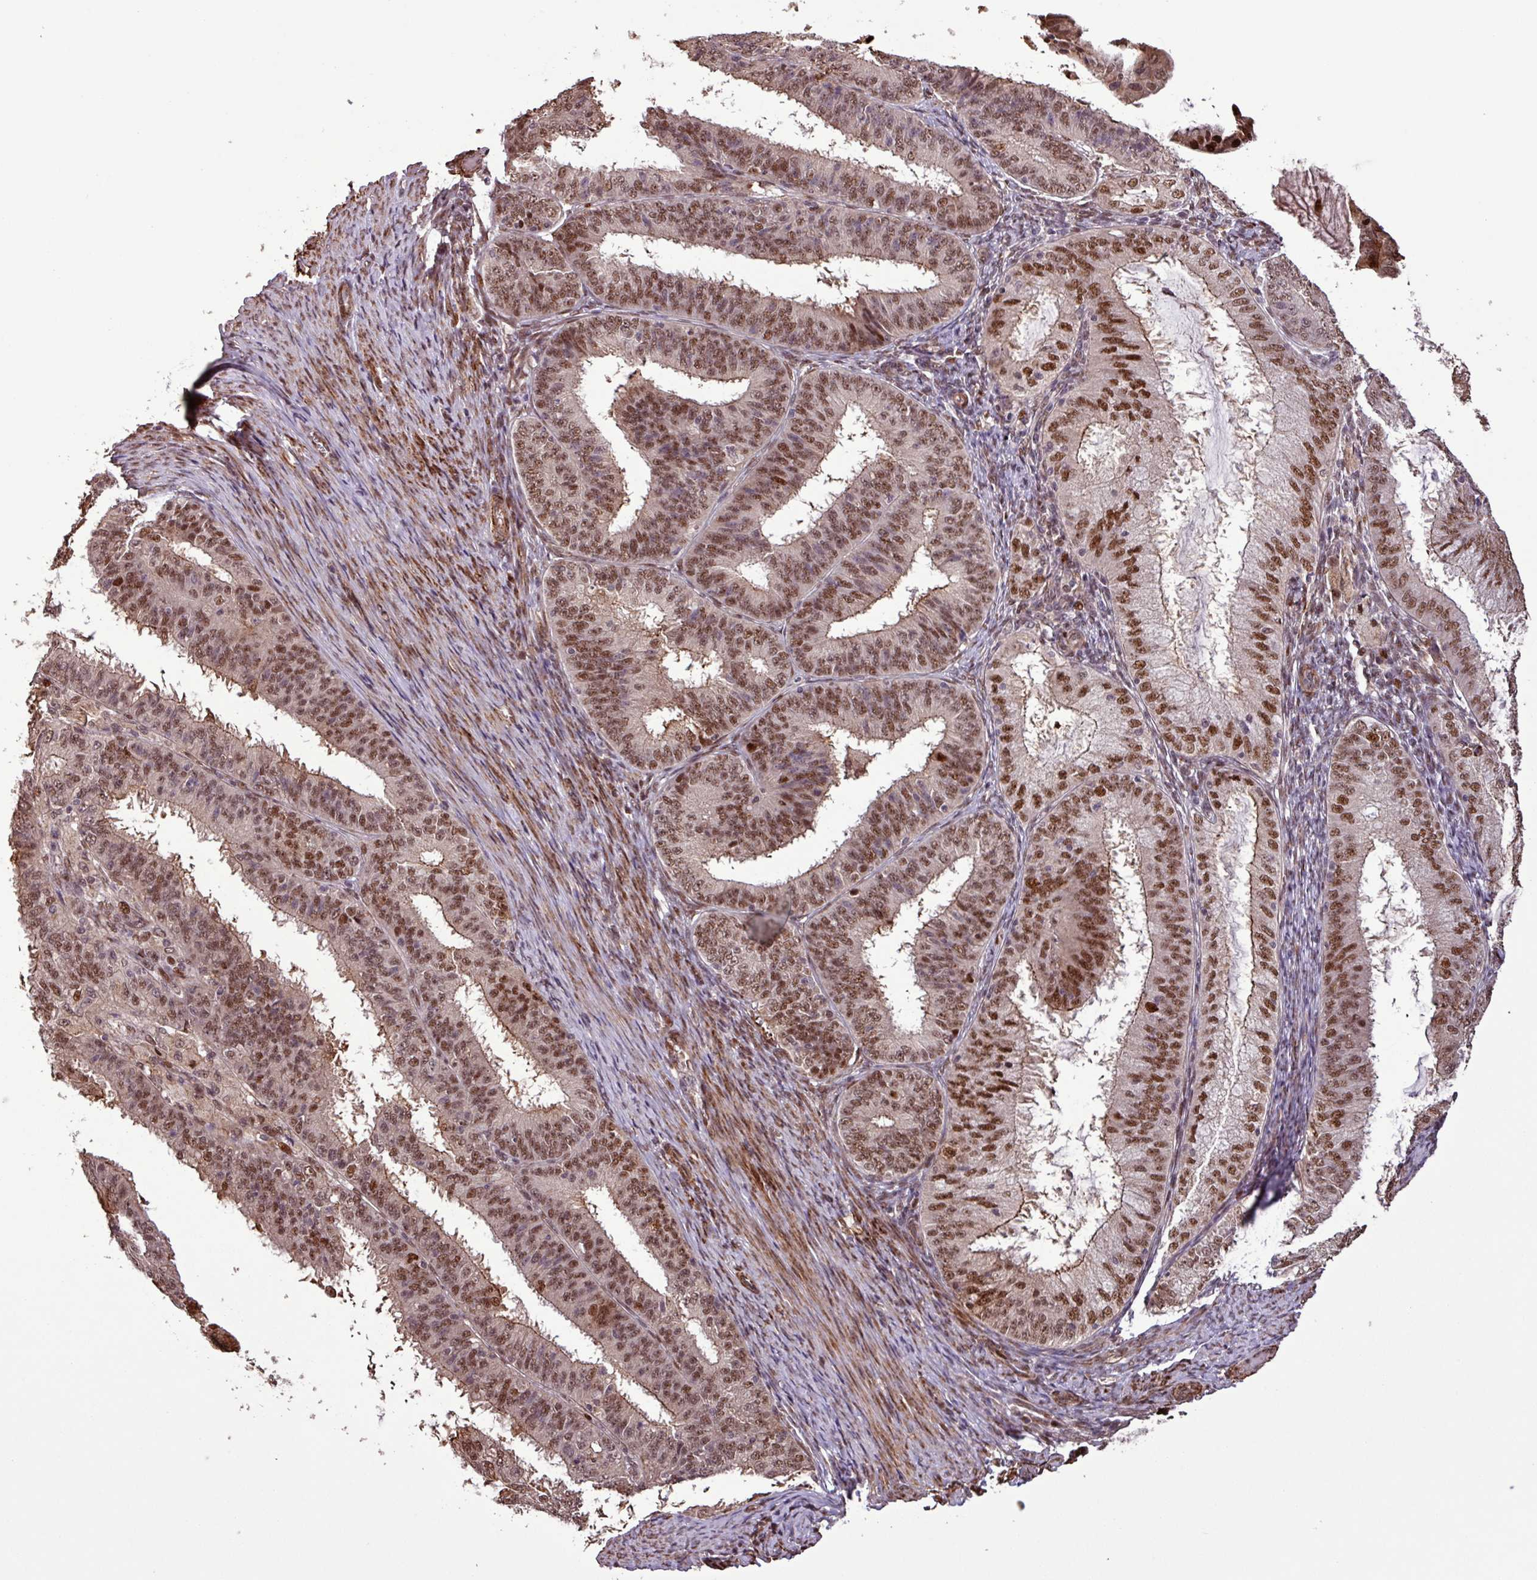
{"staining": {"intensity": "moderate", "quantity": ">75%", "location": "nuclear"}, "tissue": "endometrial cancer", "cell_type": "Tumor cells", "image_type": "cancer", "snomed": [{"axis": "morphology", "description": "Adenocarcinoma, NOS"}, {"axis": "topography", "description": "Endometrium"}], "caption": "Tumor cells exhibit medium levels of moderate nuclear expression in about >75% of cells in endometrial adenocarcinoma.", "gene": "SLC22A24", "patient": {"sex": "female", "age": 51}}